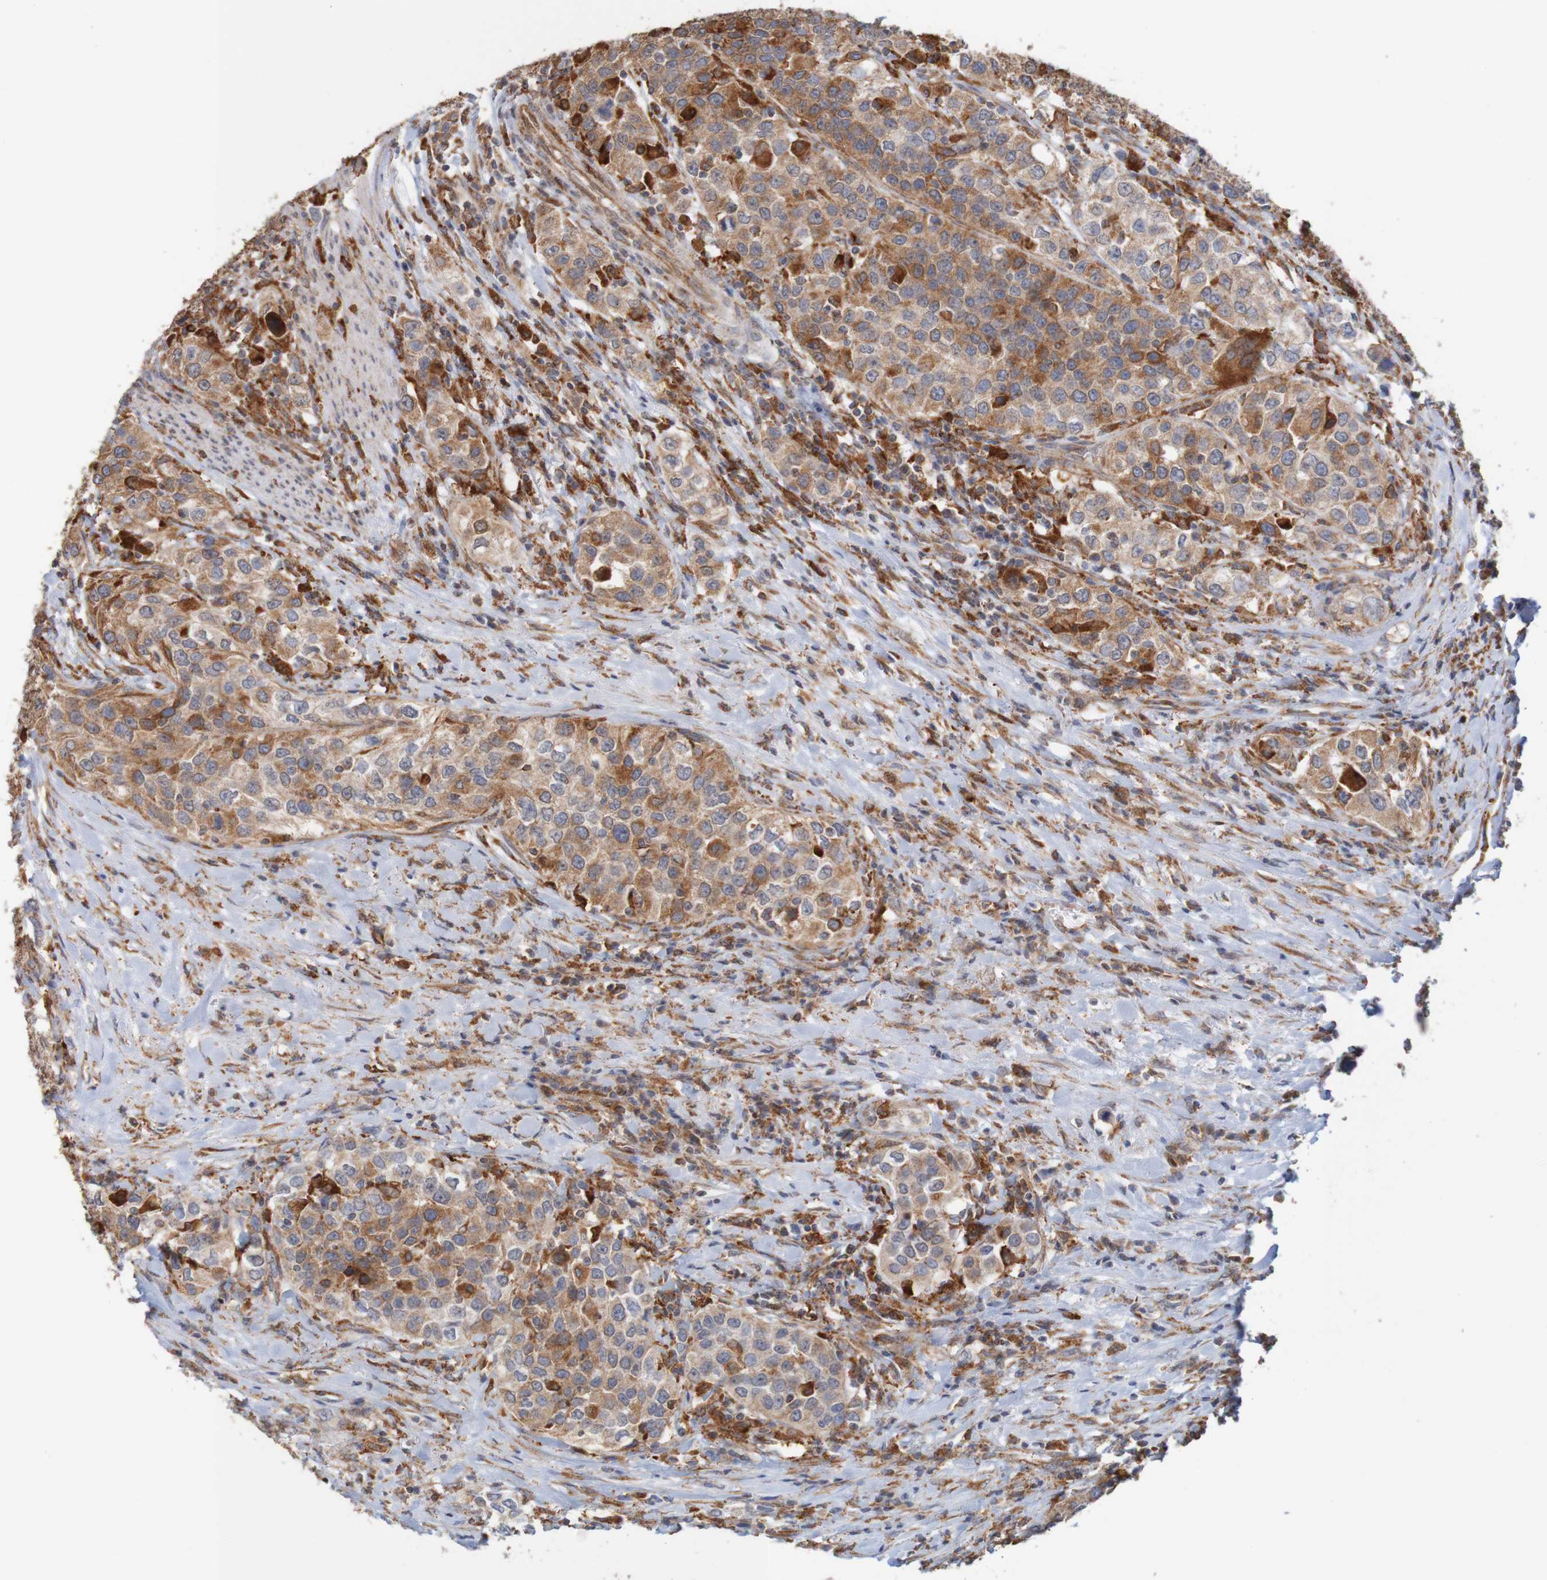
{"staining": {"intensity": "strong", "quantity": "<25%", "location": "cytoplasmic/membranous"}, "tissue": "urothelial cancer", "cell_type": "Tumor cells", "image_type": "cancer", "snomed": [{"axis": "morphology", "description": "Urothelial carcinoma, High grade"}, {"axis": "topography", "description": "Urinary bladder"}], "caption": "This is a micrograph of immunohistochemistry (IHC) staining of urothelial cancer, which shows strong staining in the cytoplasmic/membranous of tumor cells.", "gene": "PDIA3", "patient": {"sex": "female", "age": 80}}